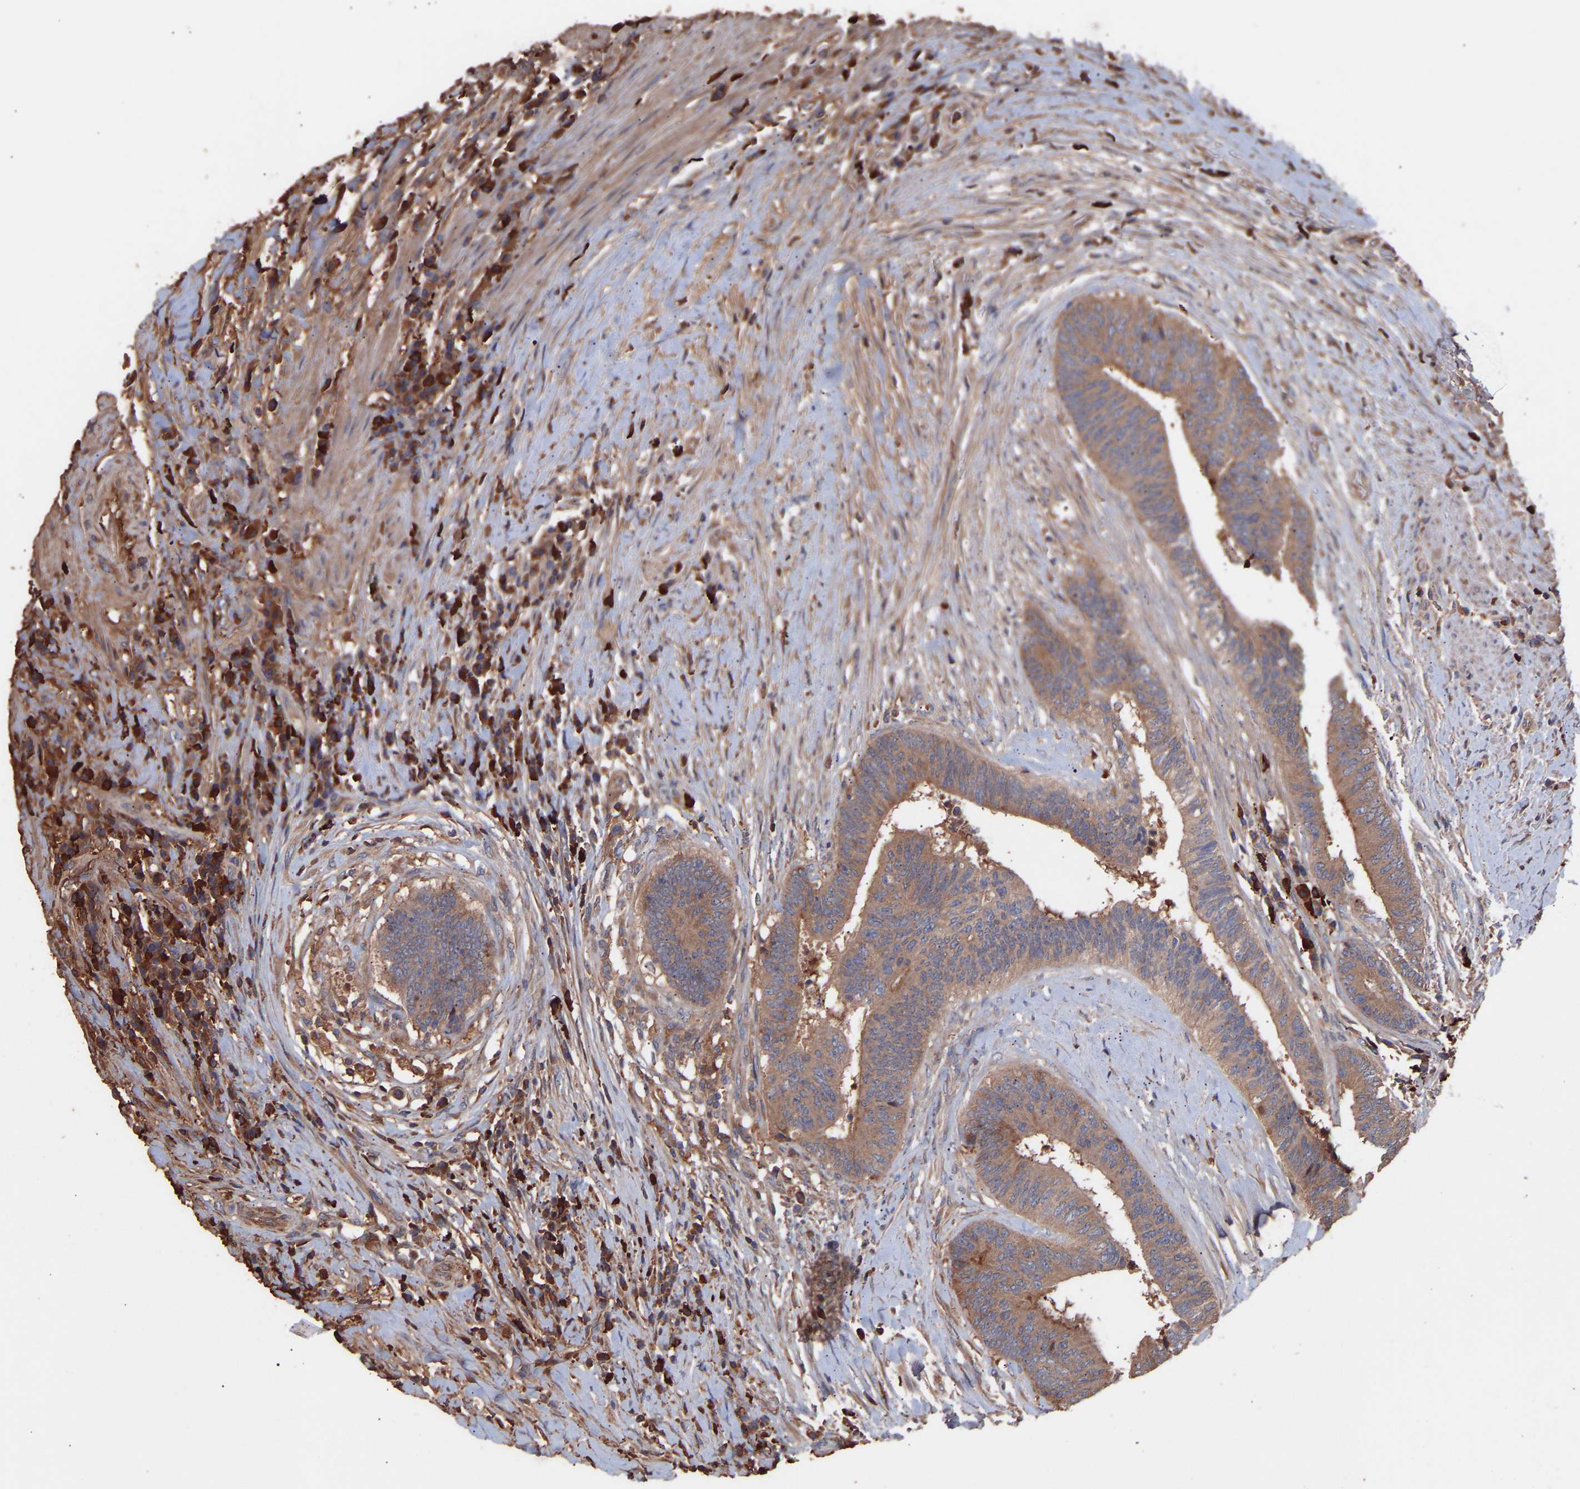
{"staining": {"intensity": "moderate", "quantity": ">75%", "location": "cytoplasmic/membranous"}, "tissue": "colorectal cancer", "cell_type": "Tumor cells", "image_type": "cancer", "snomed": [{"axis": "morphology", "description": "Adenocarcinoma, NOS"}, {"axis": "topography", "description": "Rectum"}], "caption": "Protein expression by IHC demonstrates moderate cytoplasmic/membranous positivity in about >75% of tumor cells in colorectal adenocarcinoma. The protein is shown in brown color, while the nuclei are stained blue.", "gene": "TMEM268", "patient": {"sex": "male", "age": 72}}